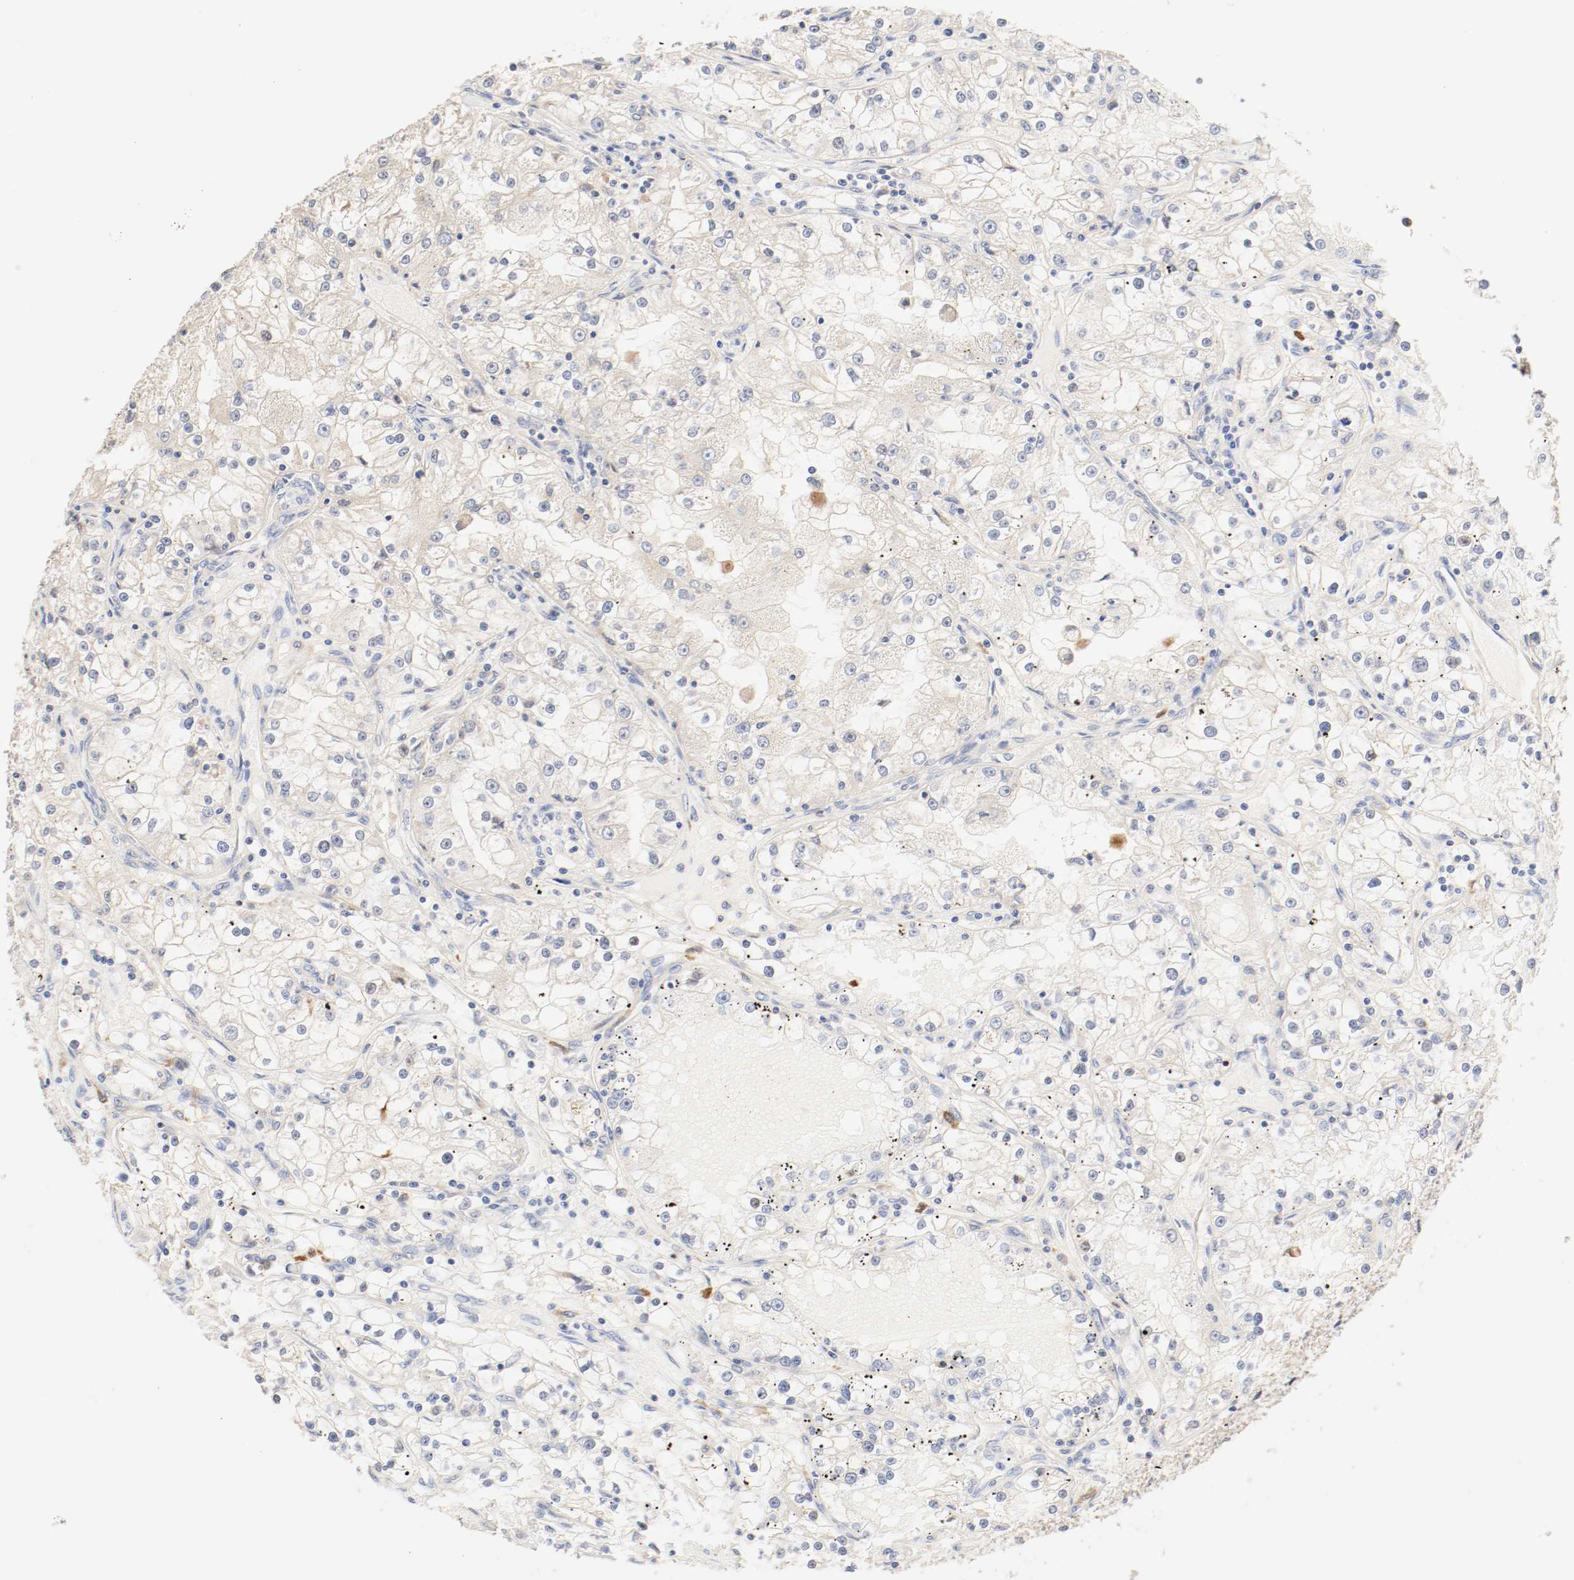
{"staining": {"intensity": "weak", "quantity": "25%-75%", "location": "cytoplasmic/membranous"}, "tissue": "renal cancer", "cell_type": "Tumor cells", "image_type": "cancer", "snomed": [{"axis": "morphology", "description": "Adenocarcinoma, NOS"}, {"axis": "topography", "description": "Kidney"}], "caption": "This is an image of immunohistochemistry (IHC) staining of renal cancer (adenocarcinoma), which shows weak expression in the cytoplasmic/membranous of tumor cells.", "gene": "GIT1", "patient": {"sex": "male", "age": 56}}